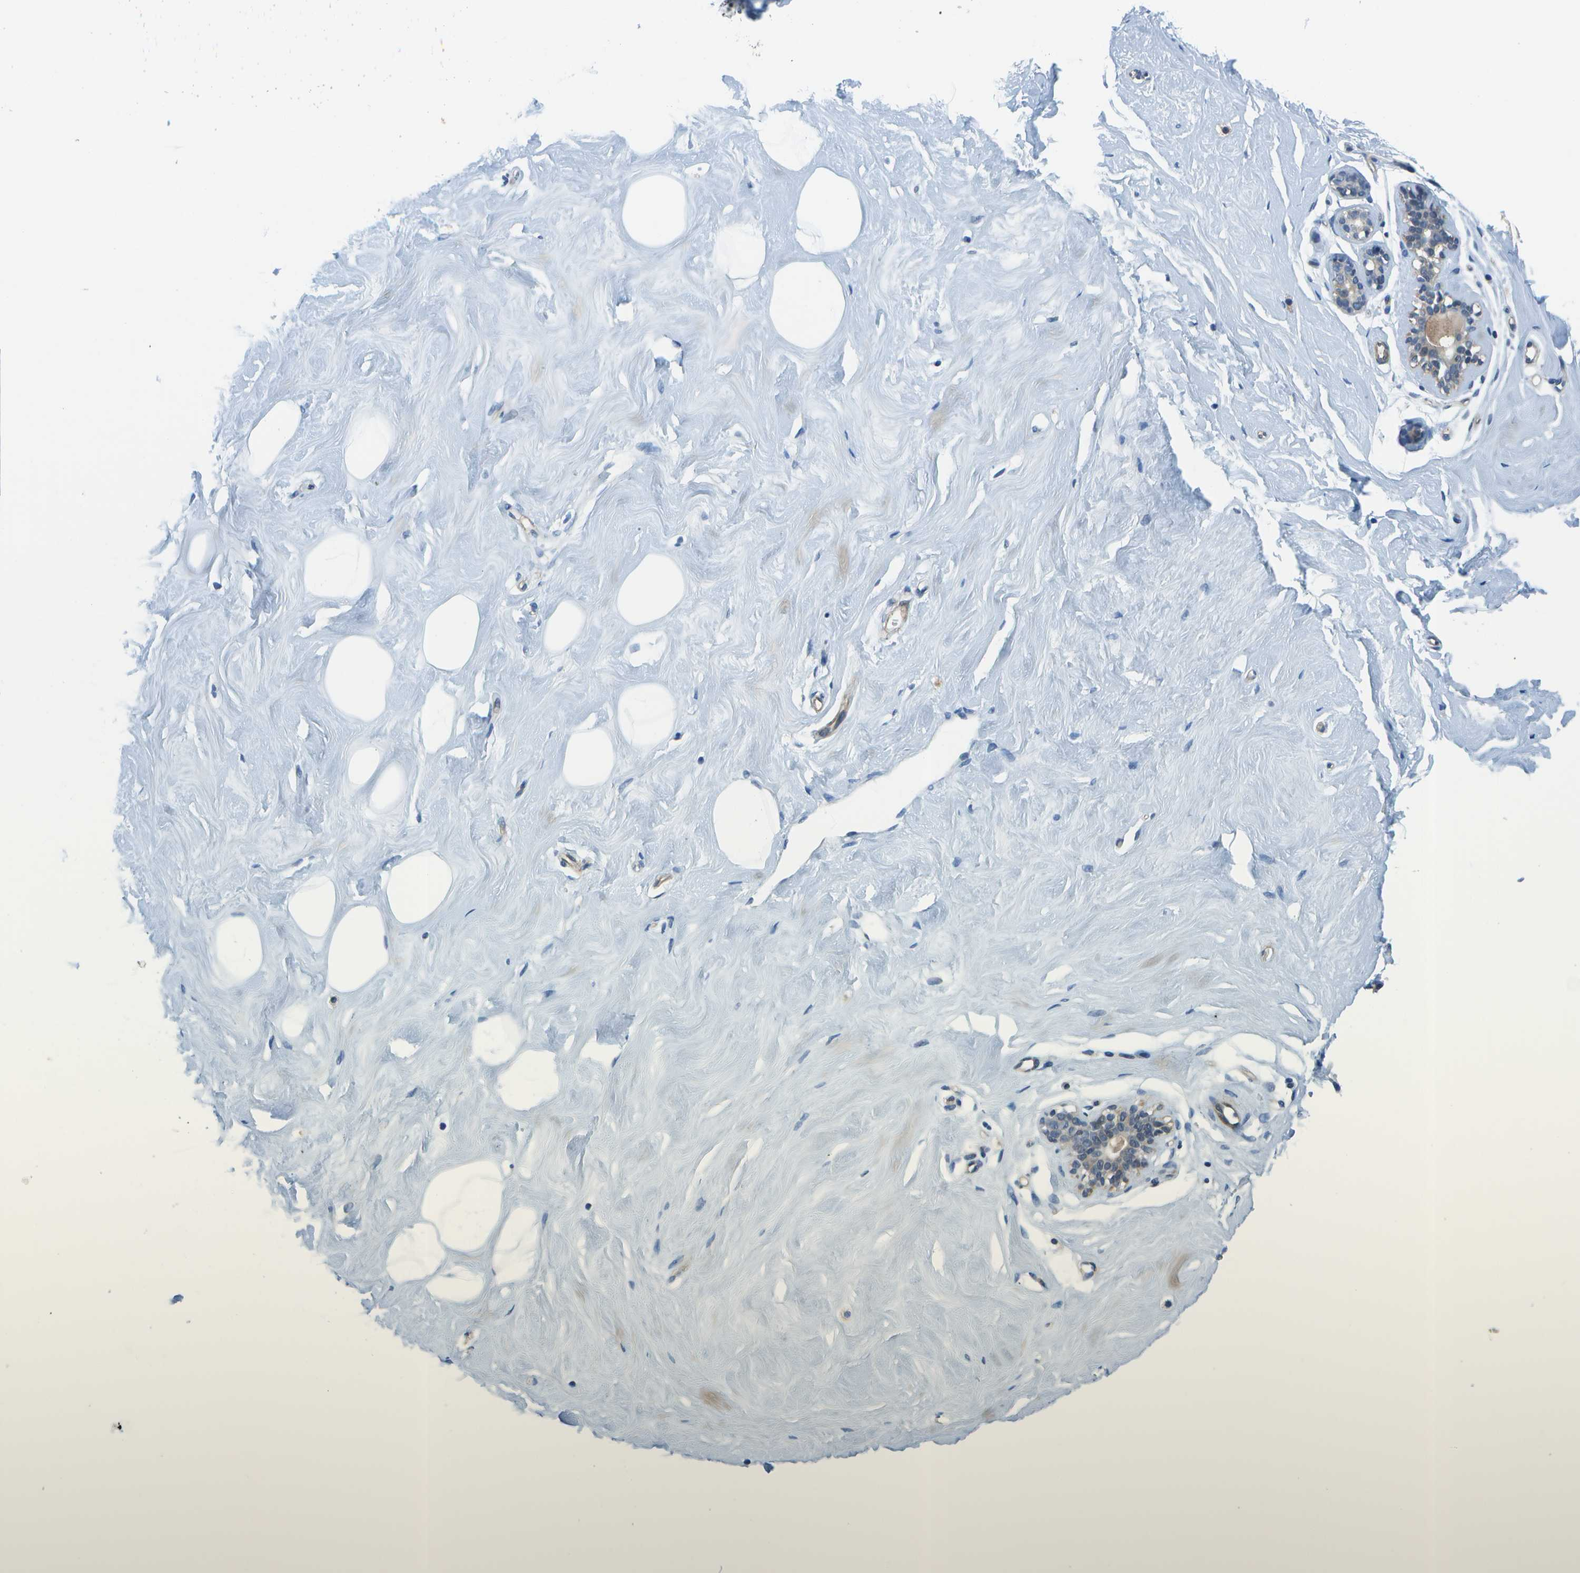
{"staining": {"intensity": "negative", "quantity": "none", "location": "none"}, "tissue": "breast", "cell_type": "Adipocytes", "image_type": "normal", "snomed": [{"axis": "morphology", "description": "Normal tissue, NOS"}, {"axis": "topography", "description": "Breast"}], "caption": "Protein analysis of unremarkable breast demonstrates no significant staining in adipocytes.", "gene": "ENPP5", "patient": {"sex": "female", "age": 23}}